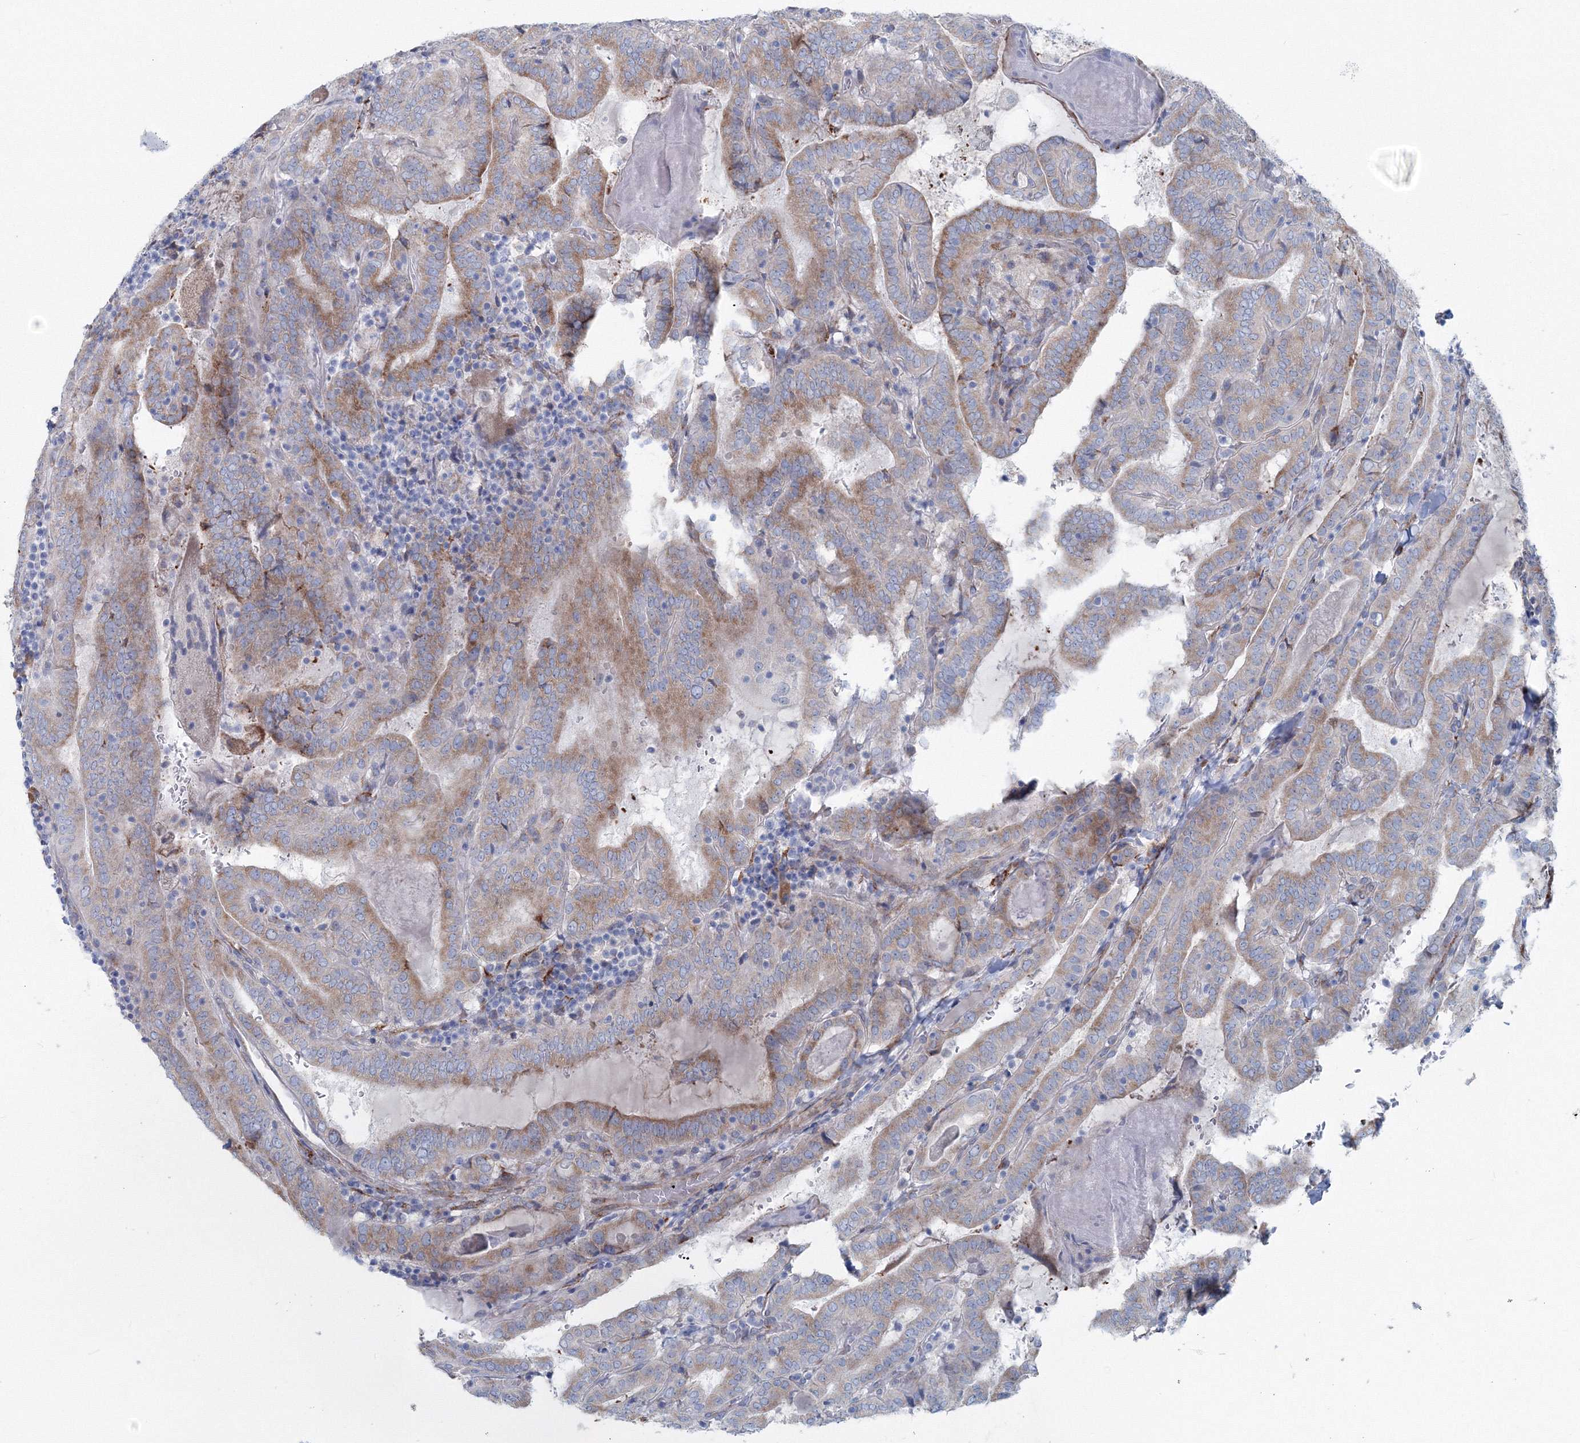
{"staining": {"intensity": "moderate", "quantity": "<25%", "location": "cytoplasmic/membranous"}, "tissue": "thyroid cancer", "cell_type": "Tumor cells", "image_type": "cancer", "snomed": [{"axis": "morphology", "description": "Papillary adenocarcinoma, NOS"}, {"axis": "topography", "description": "Thyroid gland"}], "caption": "Thyroid cancer stained with a protein marker reveals moderate staining in tumor cells.", "gene": "RCN1", "patient": {"sex": "female", "age": 72}}